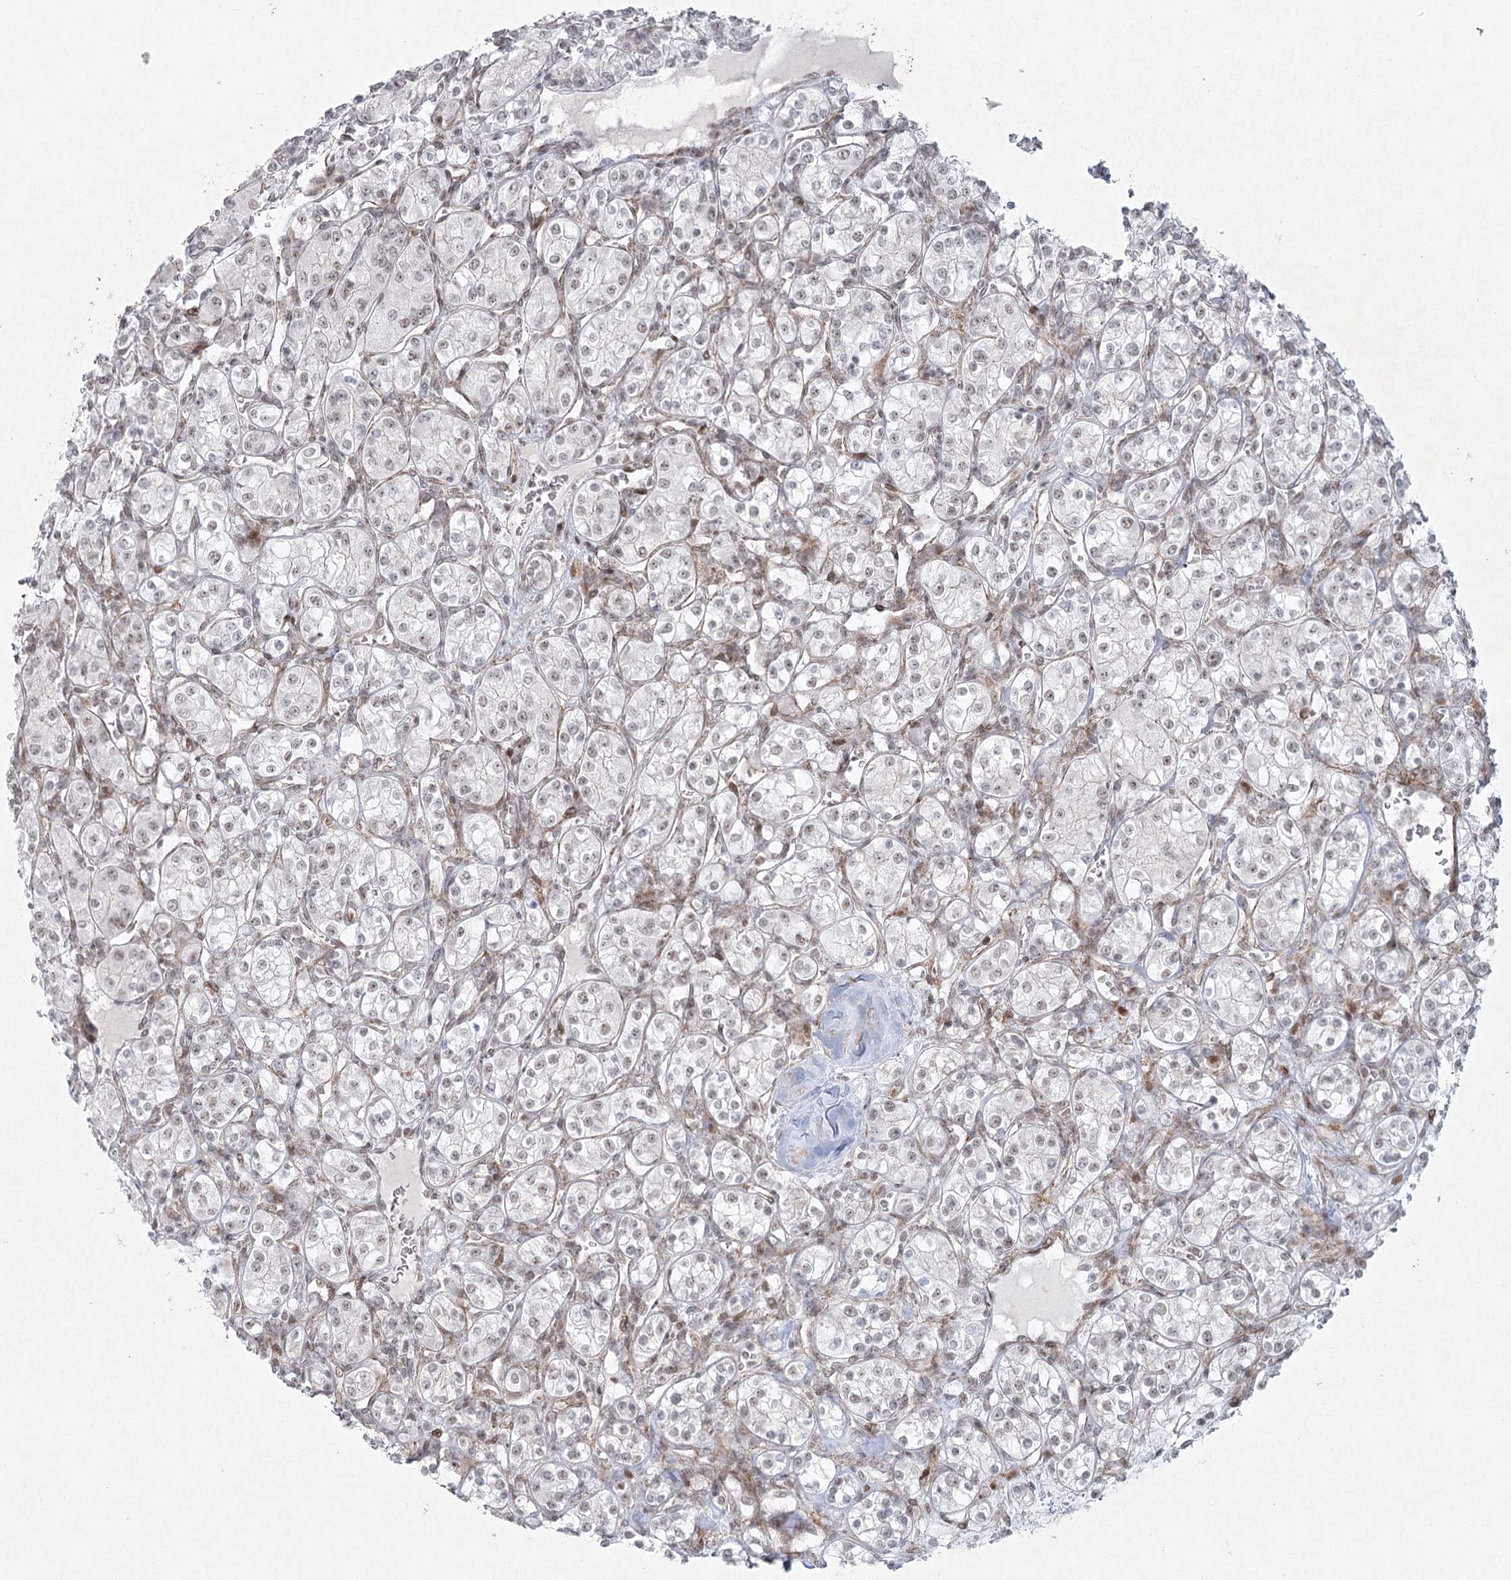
{"staining": {"intensity": "weak", "quantity": "25%-75%", "location": "nuclear"}, "tissue": "renal cancer", "cell_type": "Tumor cells", "image_type": "cancer", "snomed": [{"axis": "morphology", "description": "Adenocarcinoma, NOS"}, {"axis": "topography", "description": "Kidney"}], "caption": "Immunohistochemical staining of human renal cancer (adenocarcinoma) displays weak nuclear protein staining in approximately 25%-75% of tumor cells.", "gene": "U2SURP", "patient": {"sex": "male", "age": 77}}